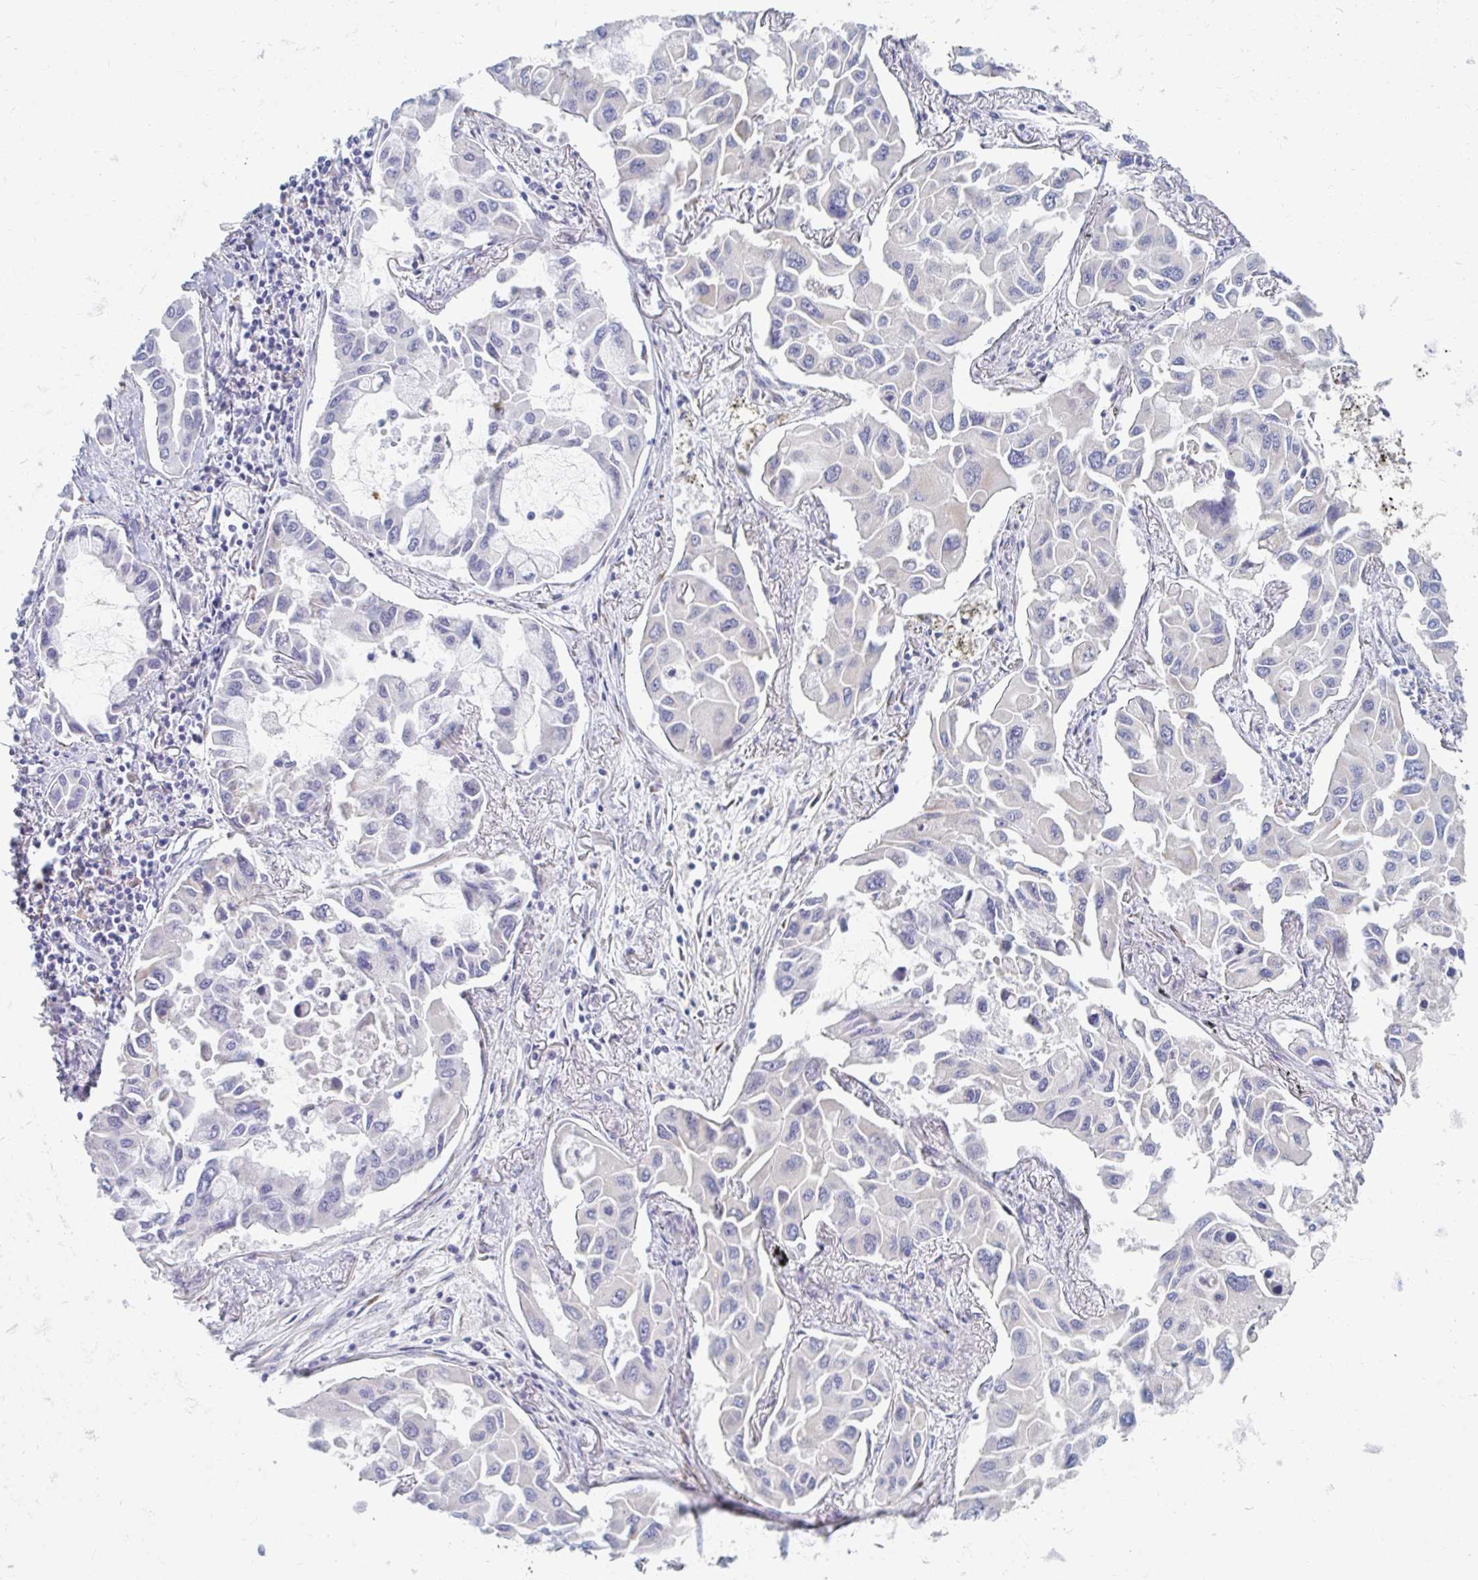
{"staining": {"intensity": "negative", "quantity": "none", "location": "none"}, "tissue": "lung cancer", "cell_type": "Tumor cells", "image_type": "cancer", "snomed": [{"axis": "morphology", "description": "Adenocarcinoma, NOS"}, {"axis": "topography", "description": "Lung"}], "caption": "Tumor cells are negative for protein expression in human lung cancer.", "gene": "MYLK2", "patient": {"sex": "male", "age": 64}}